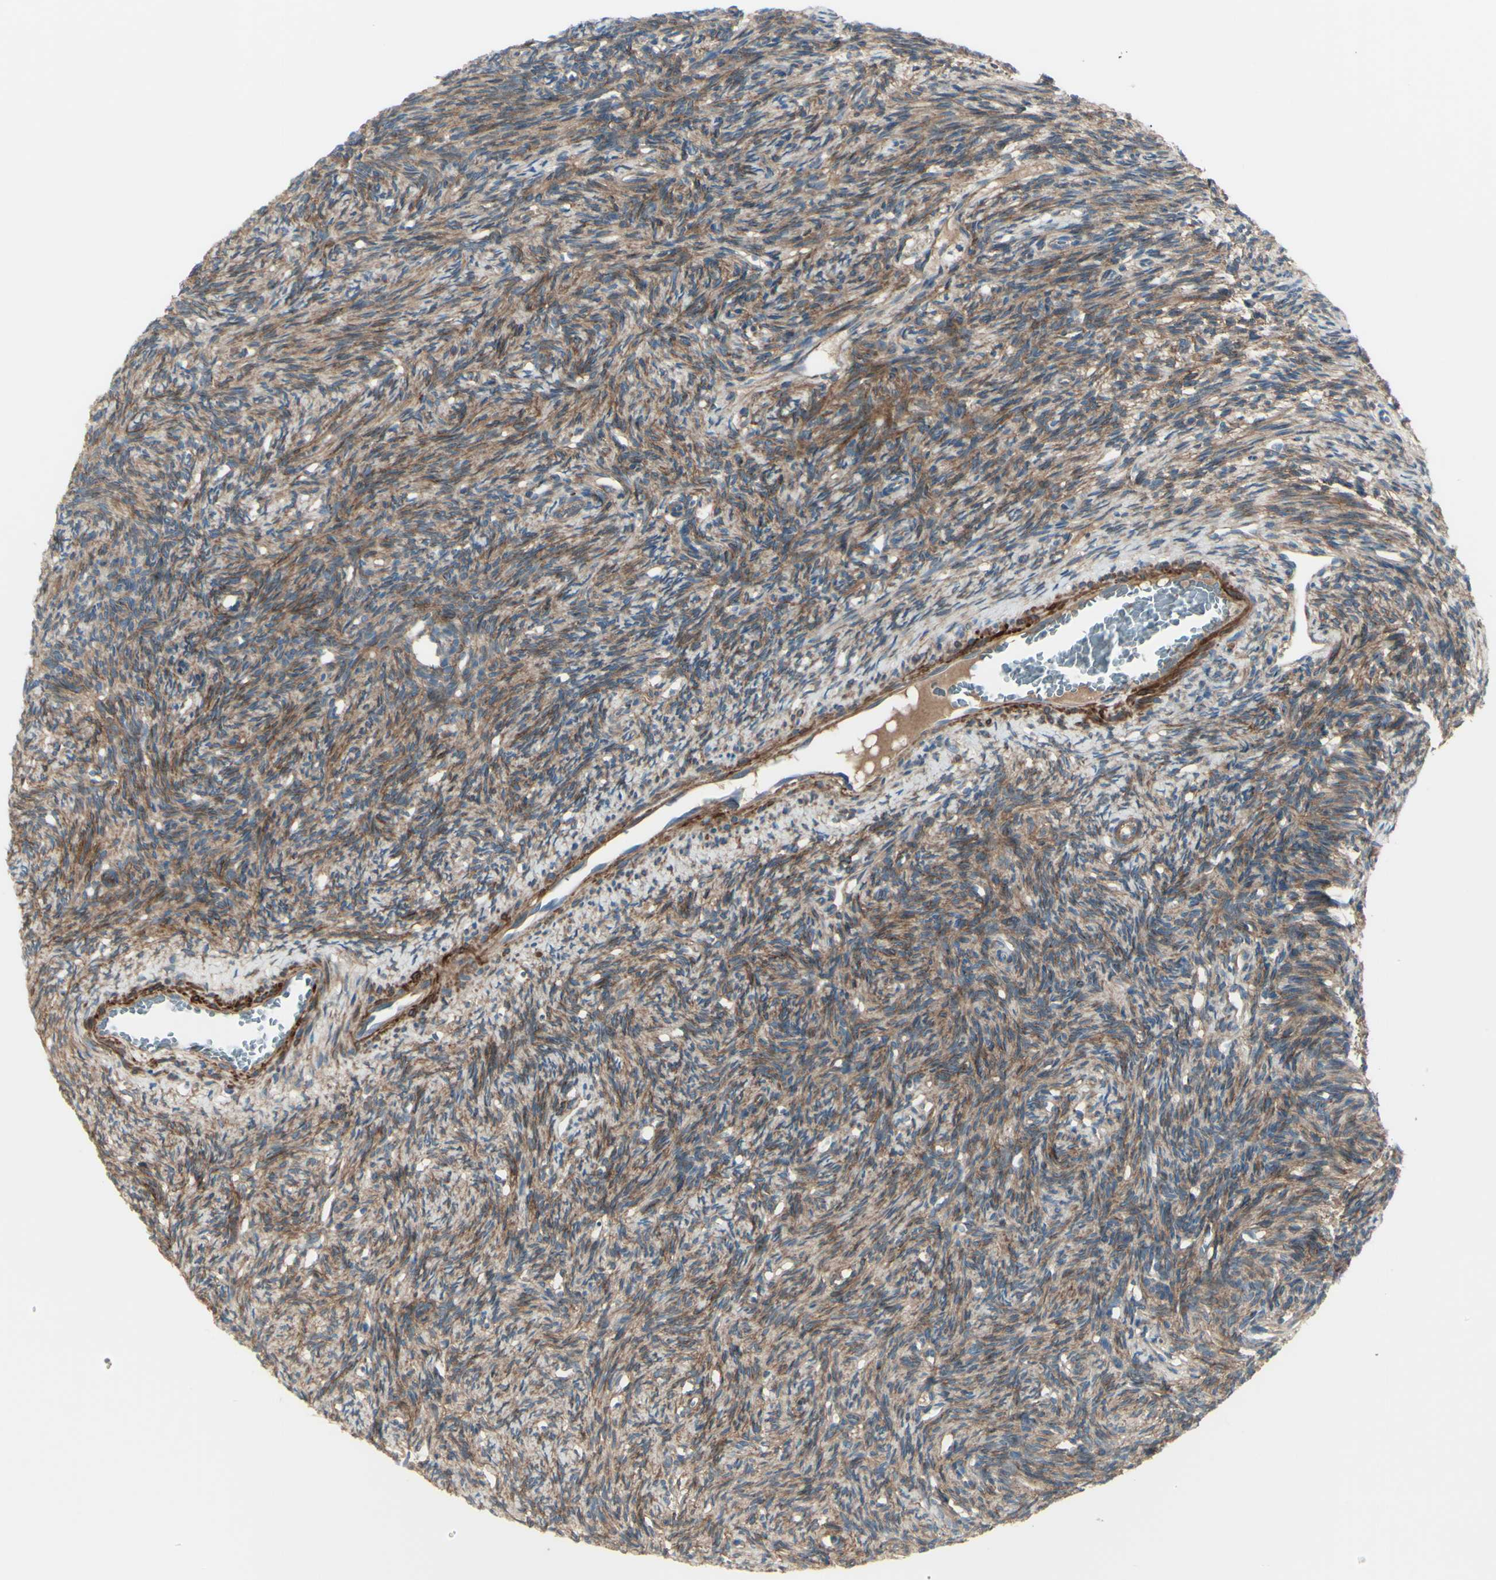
{"staining": {"intensity": "weak", "quantity": ">75%", "location": "cytoplasmic/membranous"}, "tissue": "ovary", "cell_type": "Follicle cells", "image_type": "normal", "snomed": [{"axis": "morphology", "description": "Normal tissue, NOS"}, {"axis": "topography", "description": "Ovary"}], "caption": "High-power microscopy captured an immunohistochemistry histopathology image of benign ovary, revealing weak cytoplasmic/membranous staining in about >75% of follicle cells. The protein is stained brown, and the nuclei are stained in blue (DAB (3,3'-diaminobenzidine) IHC with brightfield microscopy, high magnification).", "gene": "PCDHGA10", "patient": {"sex": "female", "age": 33}}